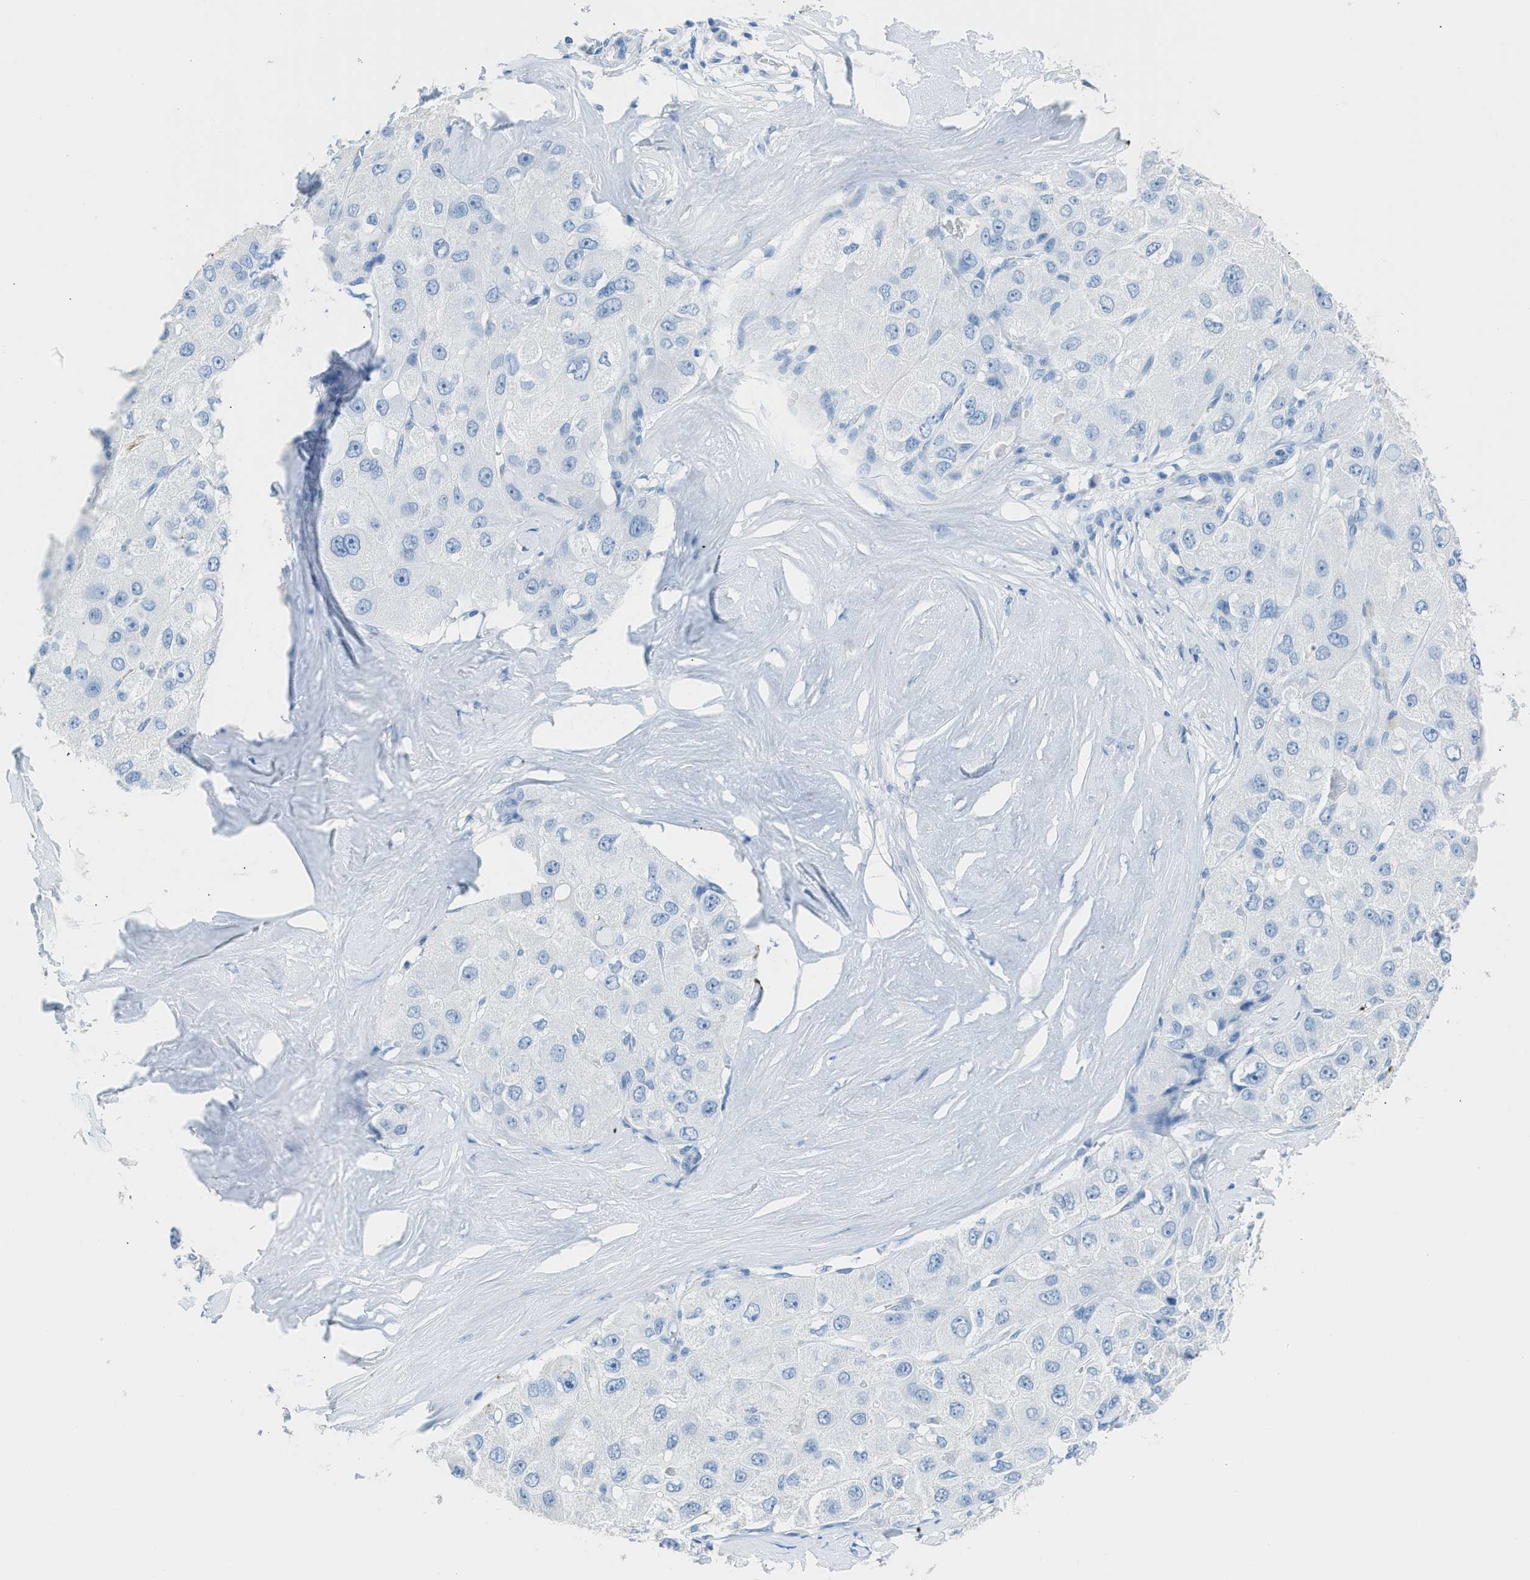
{"staining": {"intensity": "negative", "quantity": "none", "location": "none"}, "tissue": "liver cancer", "cell_type": "Tumor cells", "image_type": "cancer", "snomed": [{"axis": "morphology", "description": "Carcinoma, Hepatocellular, NOS"}, {"axis": "topography", "description": "Liver"}], "caption": "The photomicrograph demonstrates no significant staining in tumor cells of hepatocellular carcinoma (liver).", "gene": "FAIM2", "patient": {"sex": "male", "age": 80}}